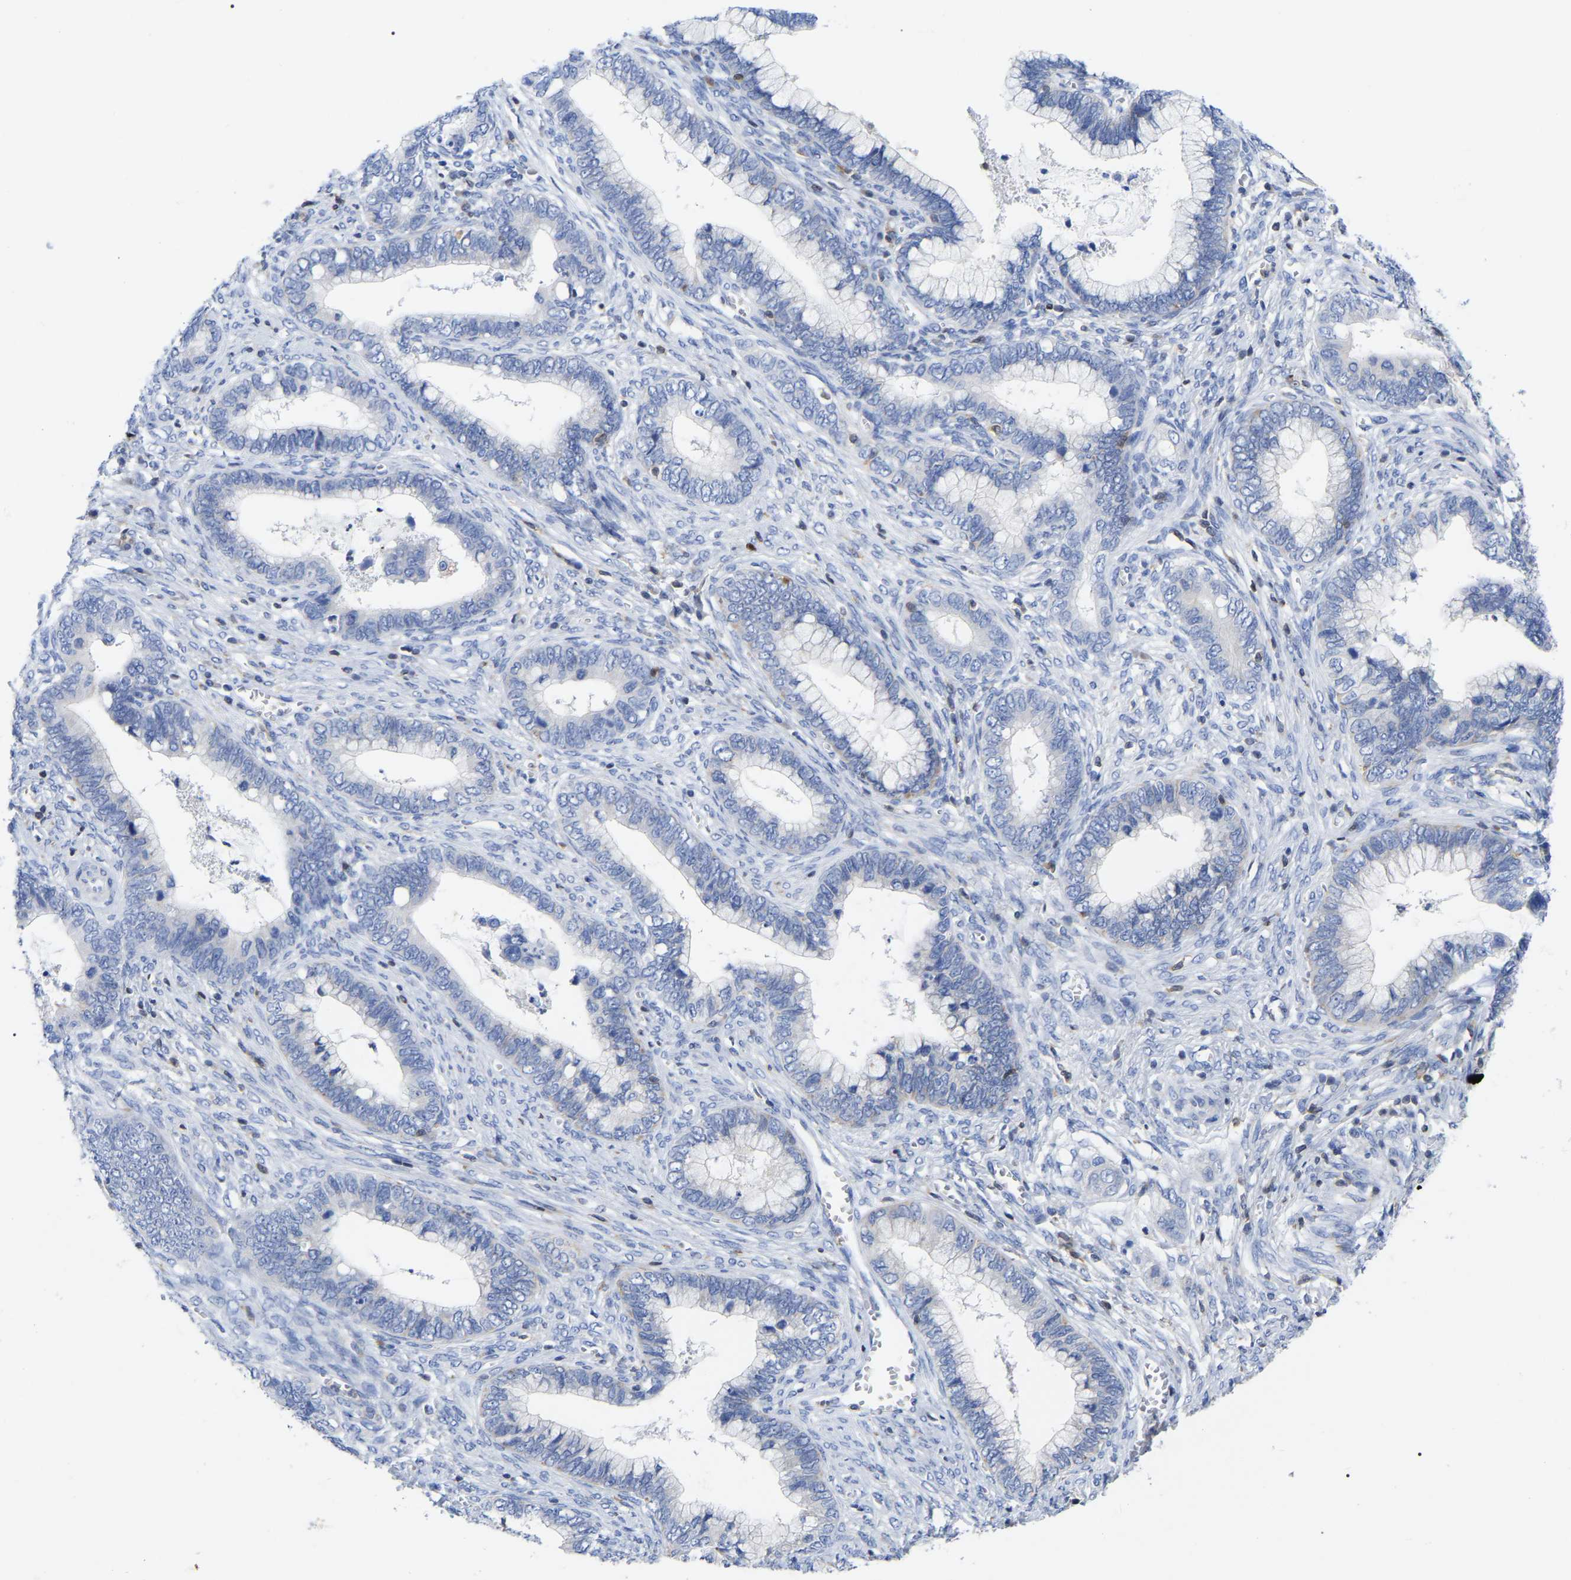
{"staining": {"intensity": "negative", "quantity": "none", "location": "none"}, "tissue": "cervical cancer", "cell_type": "Tumor cells", "image_type": "cancer", "snomed": [{"axis": "morphology", "description": "Adenocarcinoma, NOS"}, {"axis": "topography", "description": "Cervix"}], "caption": "High power microscopy photomicrograph of an immunohistochemistry photomicrograph of cervical cancer (adenocarcinoma), revealing no significant staining in tumor cells.", "gene": "PTPN7", "patient": {"sex": "female", "age": 44}}